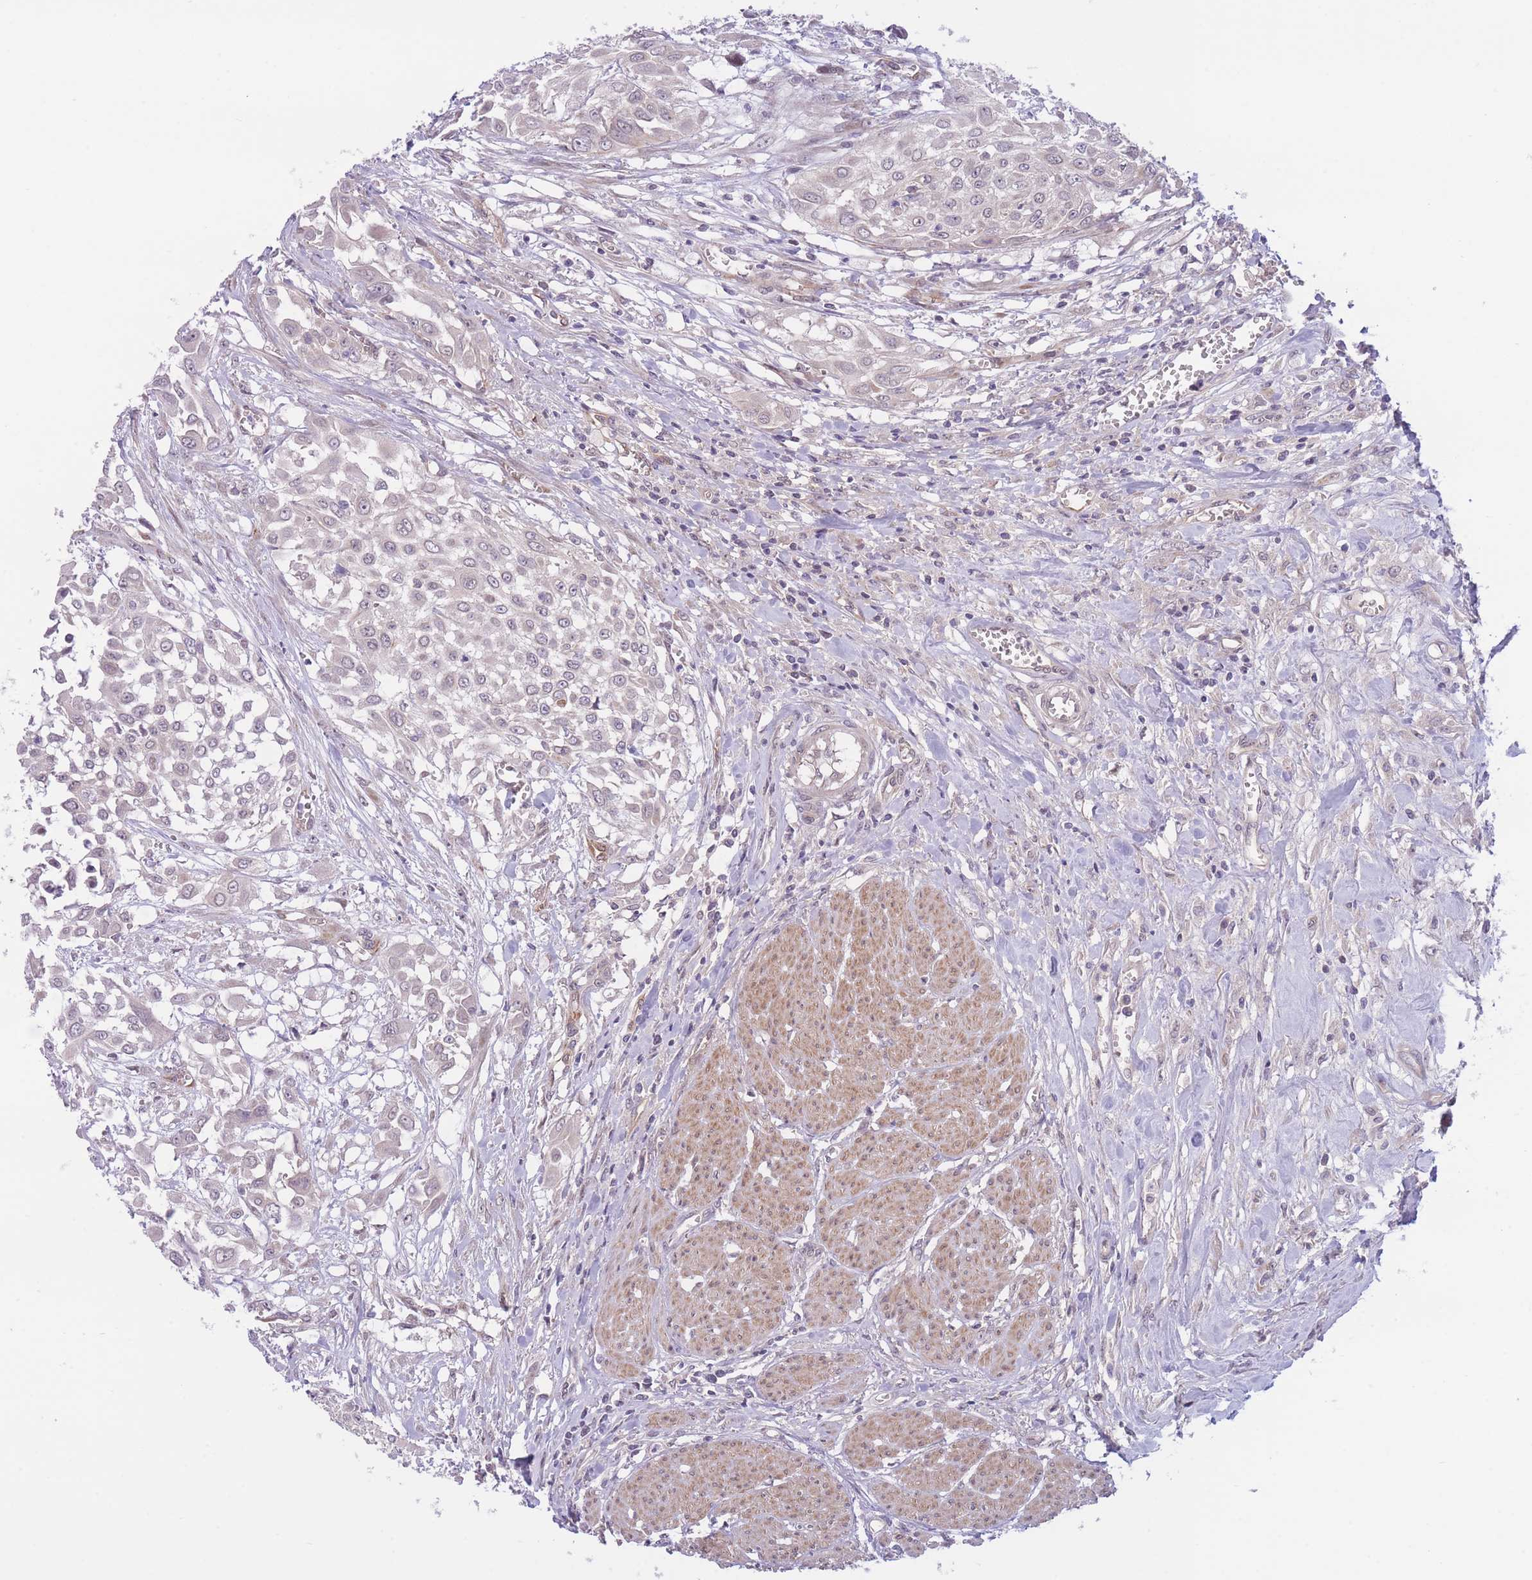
{"staining": {"intensity": "negative", "quantity": "none", "location": "none"}, "tissue": "urothelial cancer", "cell_type": "Tumor cells", "image_type": "cancer", "snomed": [{"axis": "morphology", "description": "Urothelial carcinoma, High grade"}, {"axis": "topography", "description": "Urinary bladder"}], "caption": "This is an immunohistochemistry (IHC) micrograph of human urothelial carcinoma (high-grade). There is no positivity in tumor cells.", "gene": "CDC25B", "patient": {"sex": "male", "age": 57}}